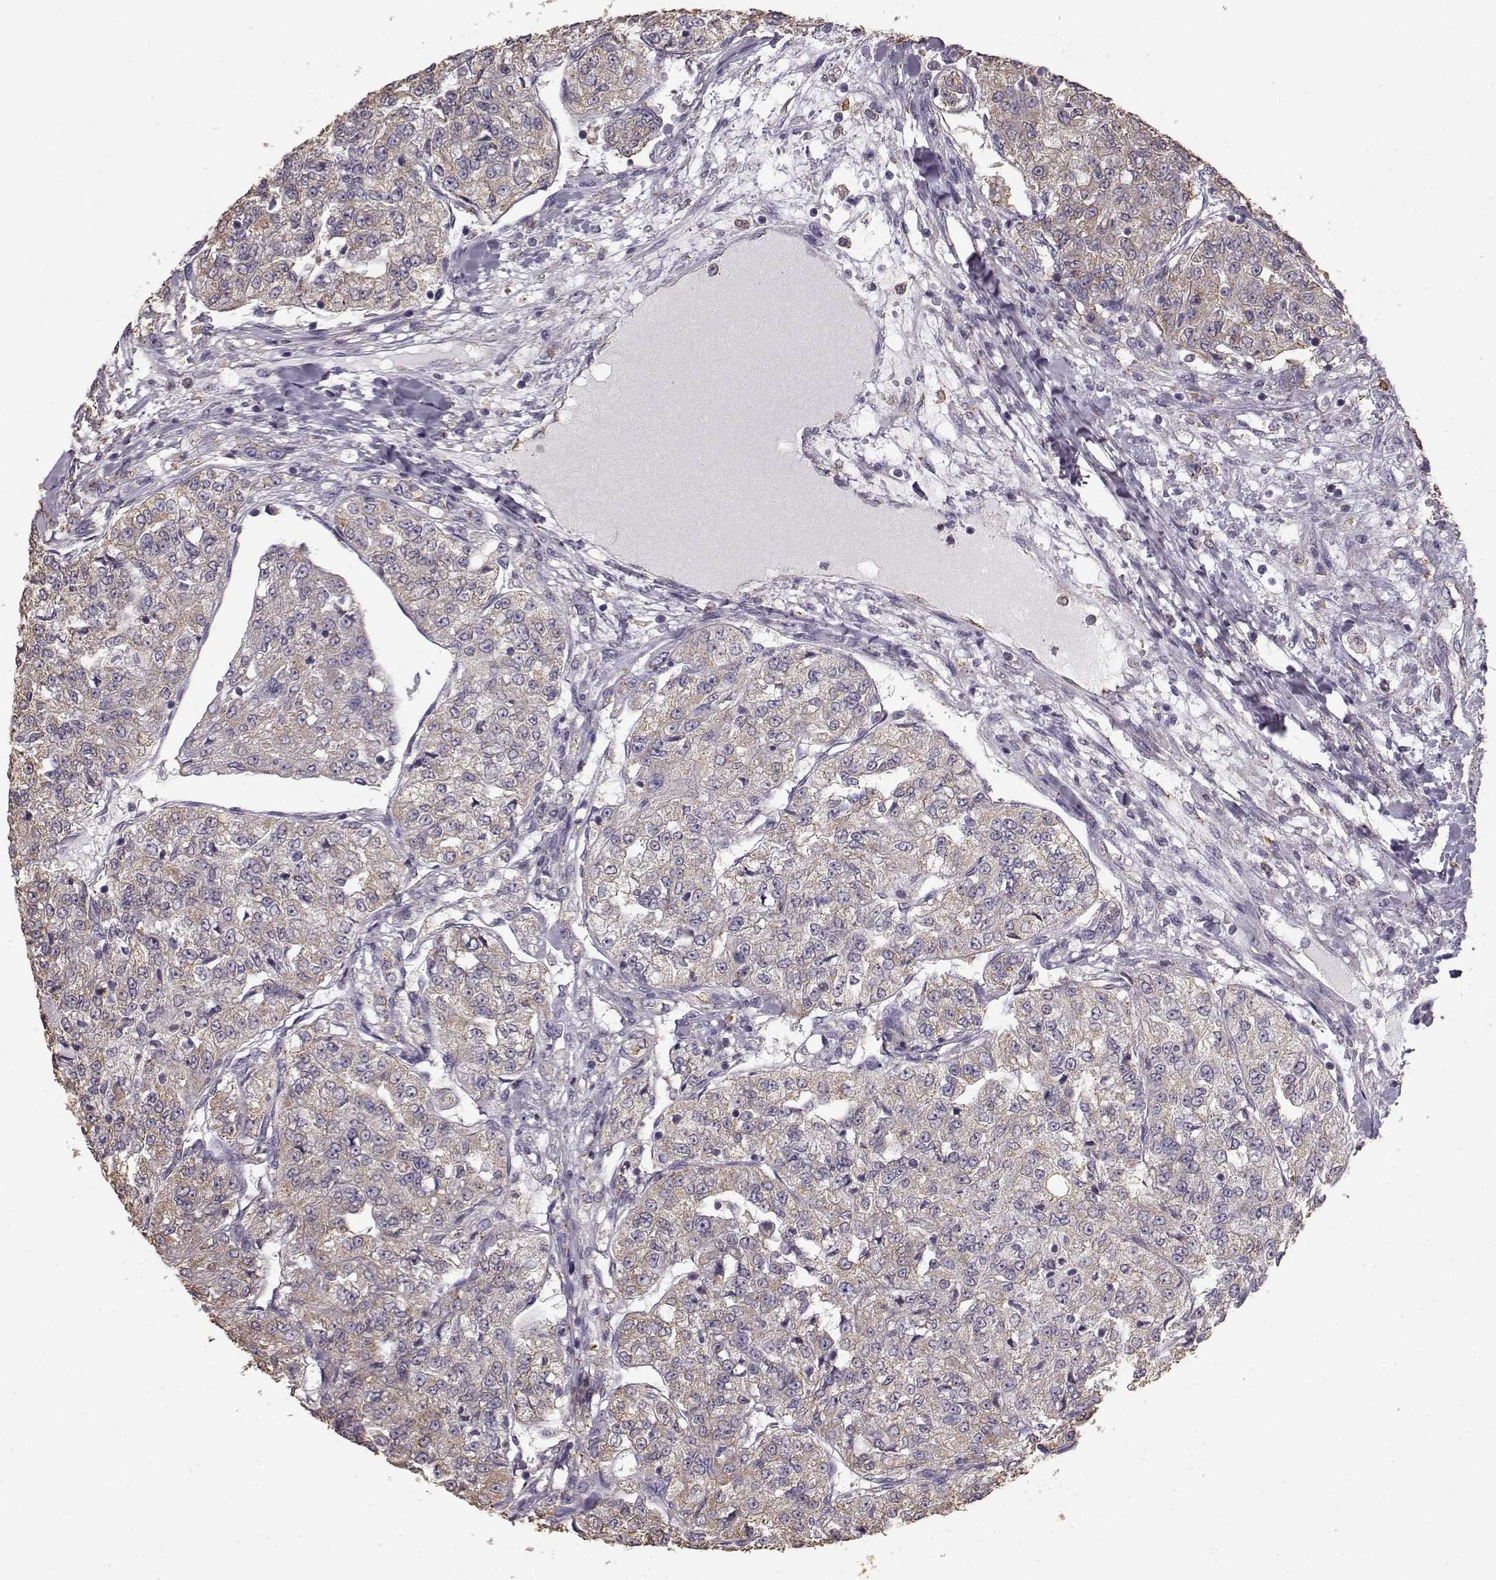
{"staining": {"intensity": "weak", "quantity": ">75%", "location": "cytoplasmic/membranous"}, "tissue": "renal cancer", "cell_type": "Tumor cells", "image_type": "cancer", "snomed": [{"axis": "morphology", "description": "Adenocarcinoma, NOS"}, {"axis": "topography", "description": "Kidney"}], "caption": "Renal adenocarcinoma stained with DAB immunohistochemistry (IHC) demonstrates low levels of weak cytoplasmic/membranous staining in about >75% of tumor cells.", "gene": "GABRG3", "patient": {"sex": "female", "age": 63}}